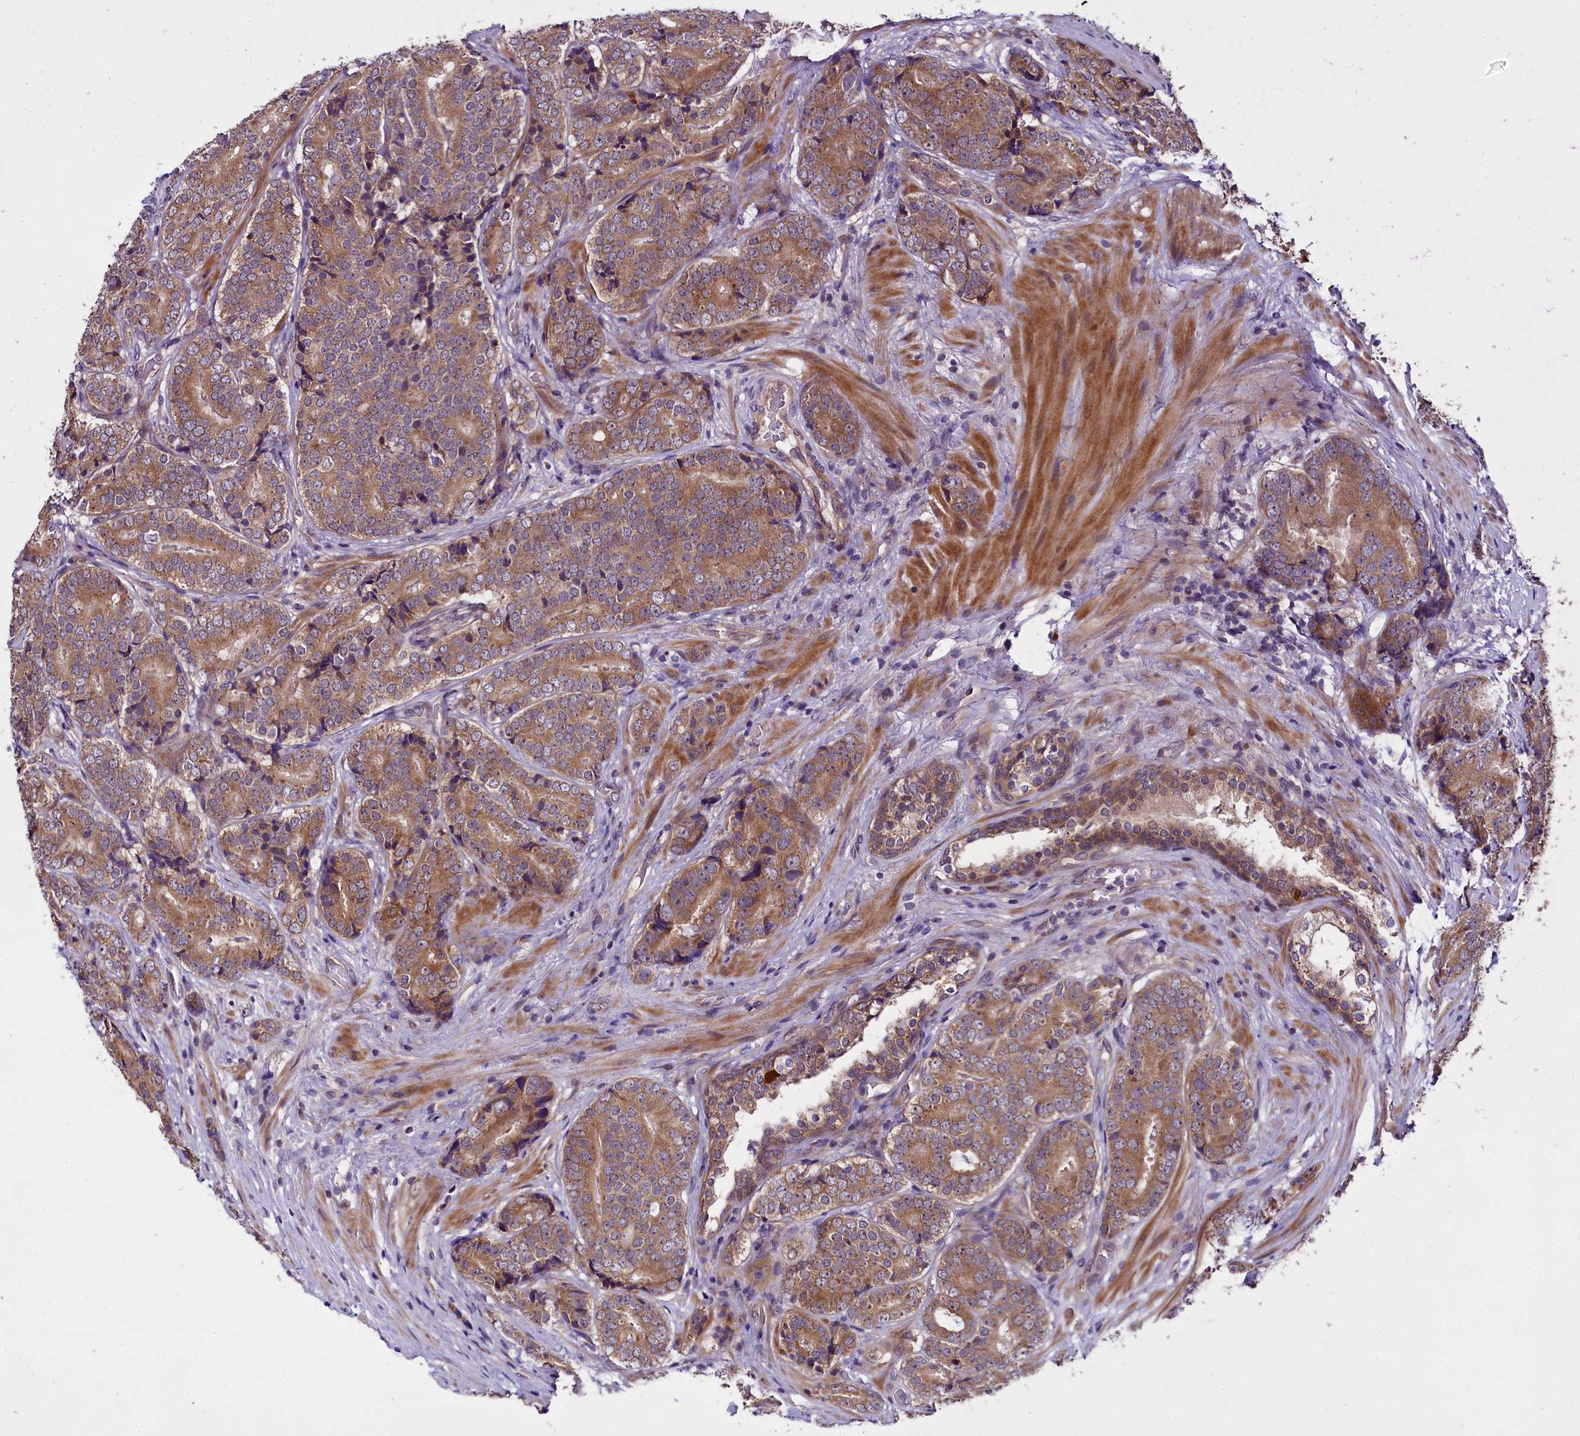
{"staining": {"intensity": "moderate", "quantity": ">75%", "location": "cytoplasmic/membranous"}, "tissue": "prostate cancer", "cell_type": "Tumor cells", "image_type": "cancer", "snomed": [{"axis": "morphology", "description": "Adenocarcinoma, High grade"}, {"axis": "topography", "description": "Prostate"}], "caption": "IHC (DAB) staining of prostate cancer (high-grade adenocarcinoma) displays moderate cytoplasmic/membranous protein positivity in about >75% of tumor cells.", "gene": "RPUSD2", "patient": {"sex": "male", "age": 56}}